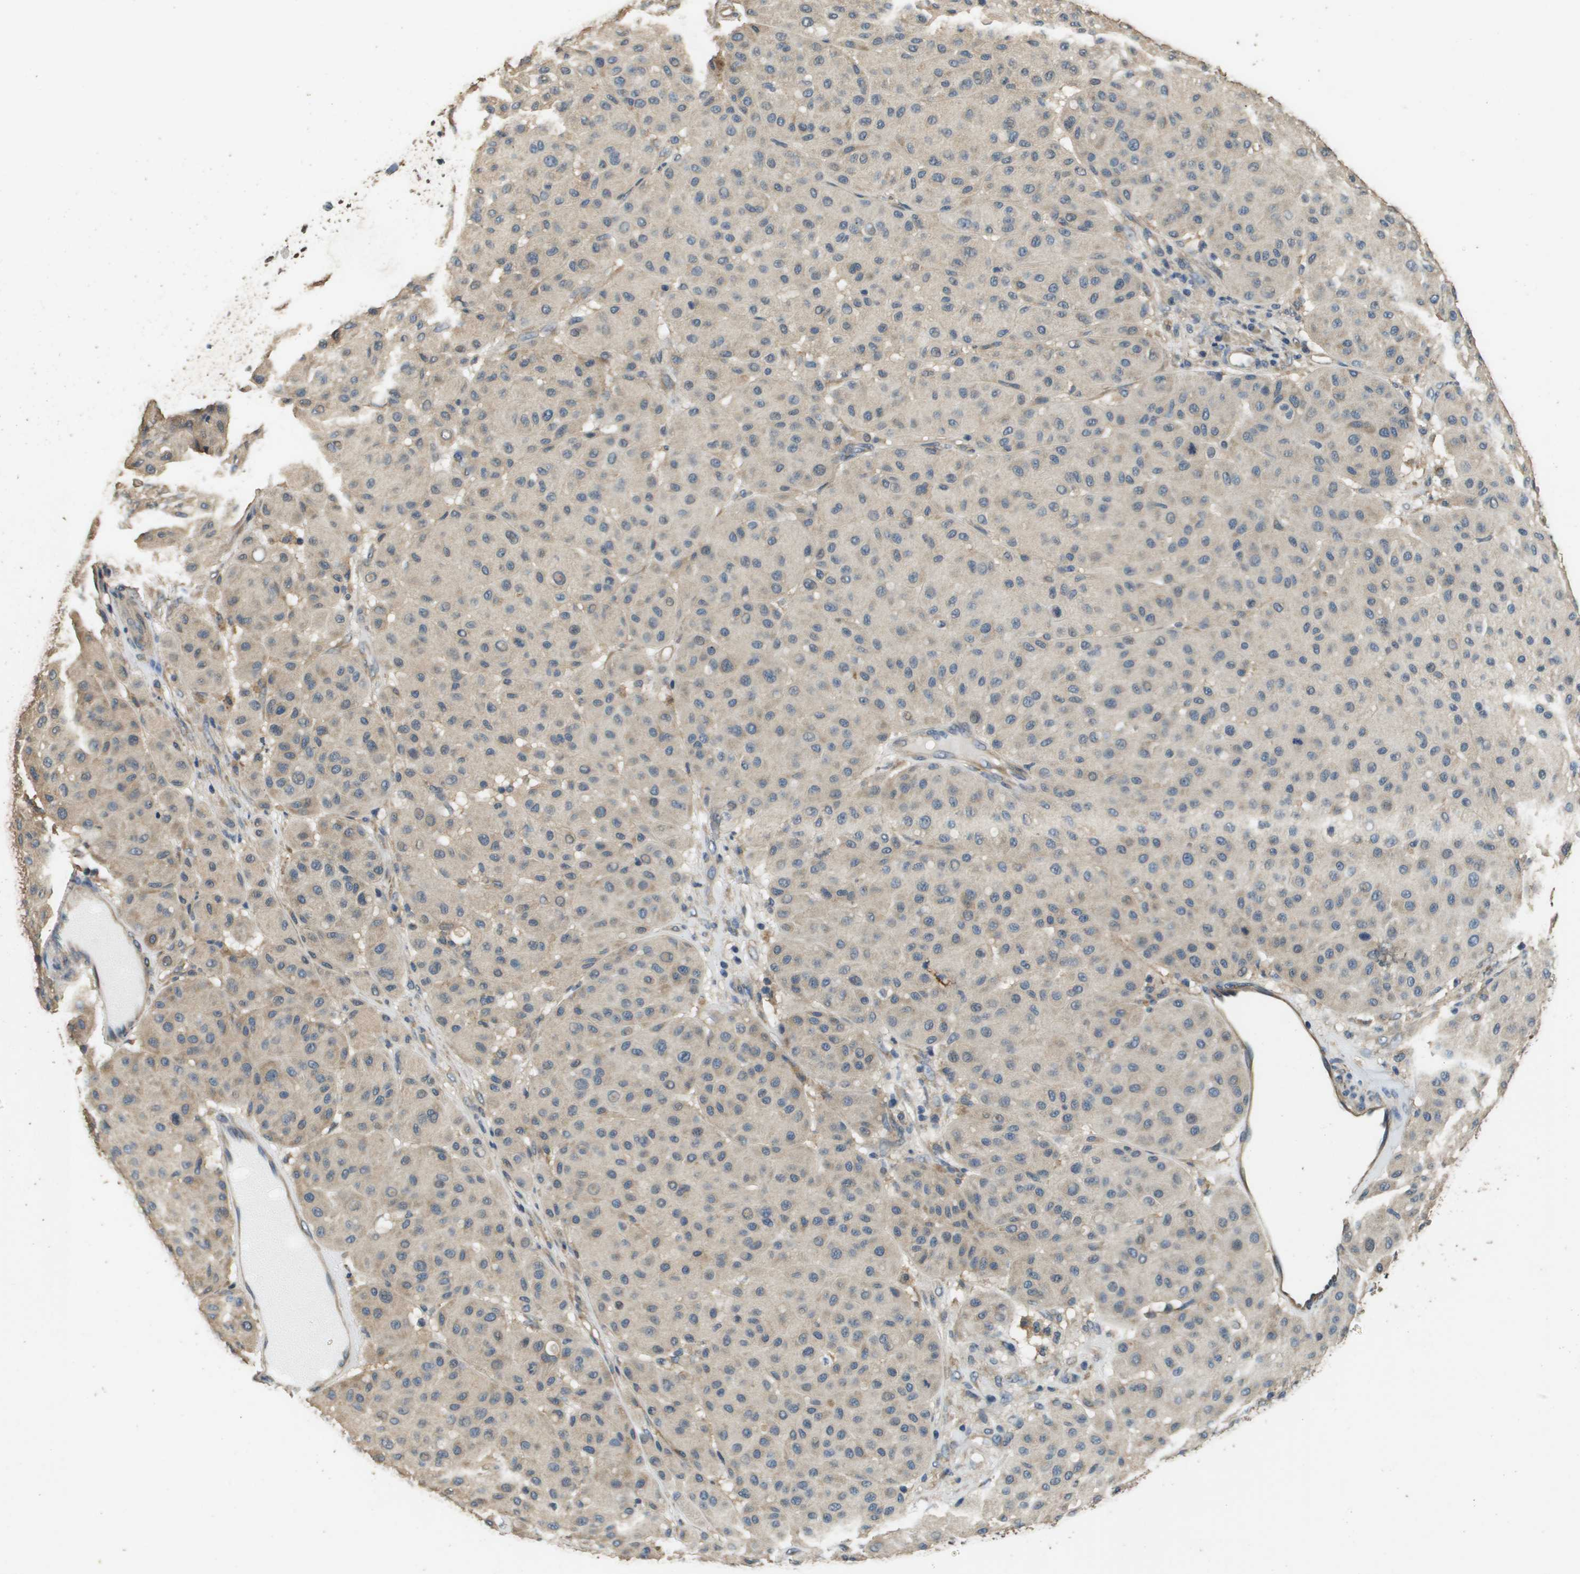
{"staining": {"intensity": "weak", "quantity": ">75%", "location": "cytoplasmic/membranous"}, "tissue": "melanoma", "cell_type": "Tumor cells", "image_type": "cancer", "snomed": [{"axis": "morphology", "description": "Normal tissue, NOS"}, {"axis": "morphology", "description": "Malignant melanoma, Metastatic site"}, {"axis": "topography", "description": "Skin"}], "caption": "Melanoma was stained to show a protein in brown. There is low levels of weak cytoplasmic/membranous expression in about >75% of tumor cells.", "gene": "RAB6B", "patient": {"sex": "male", "age": 41}}